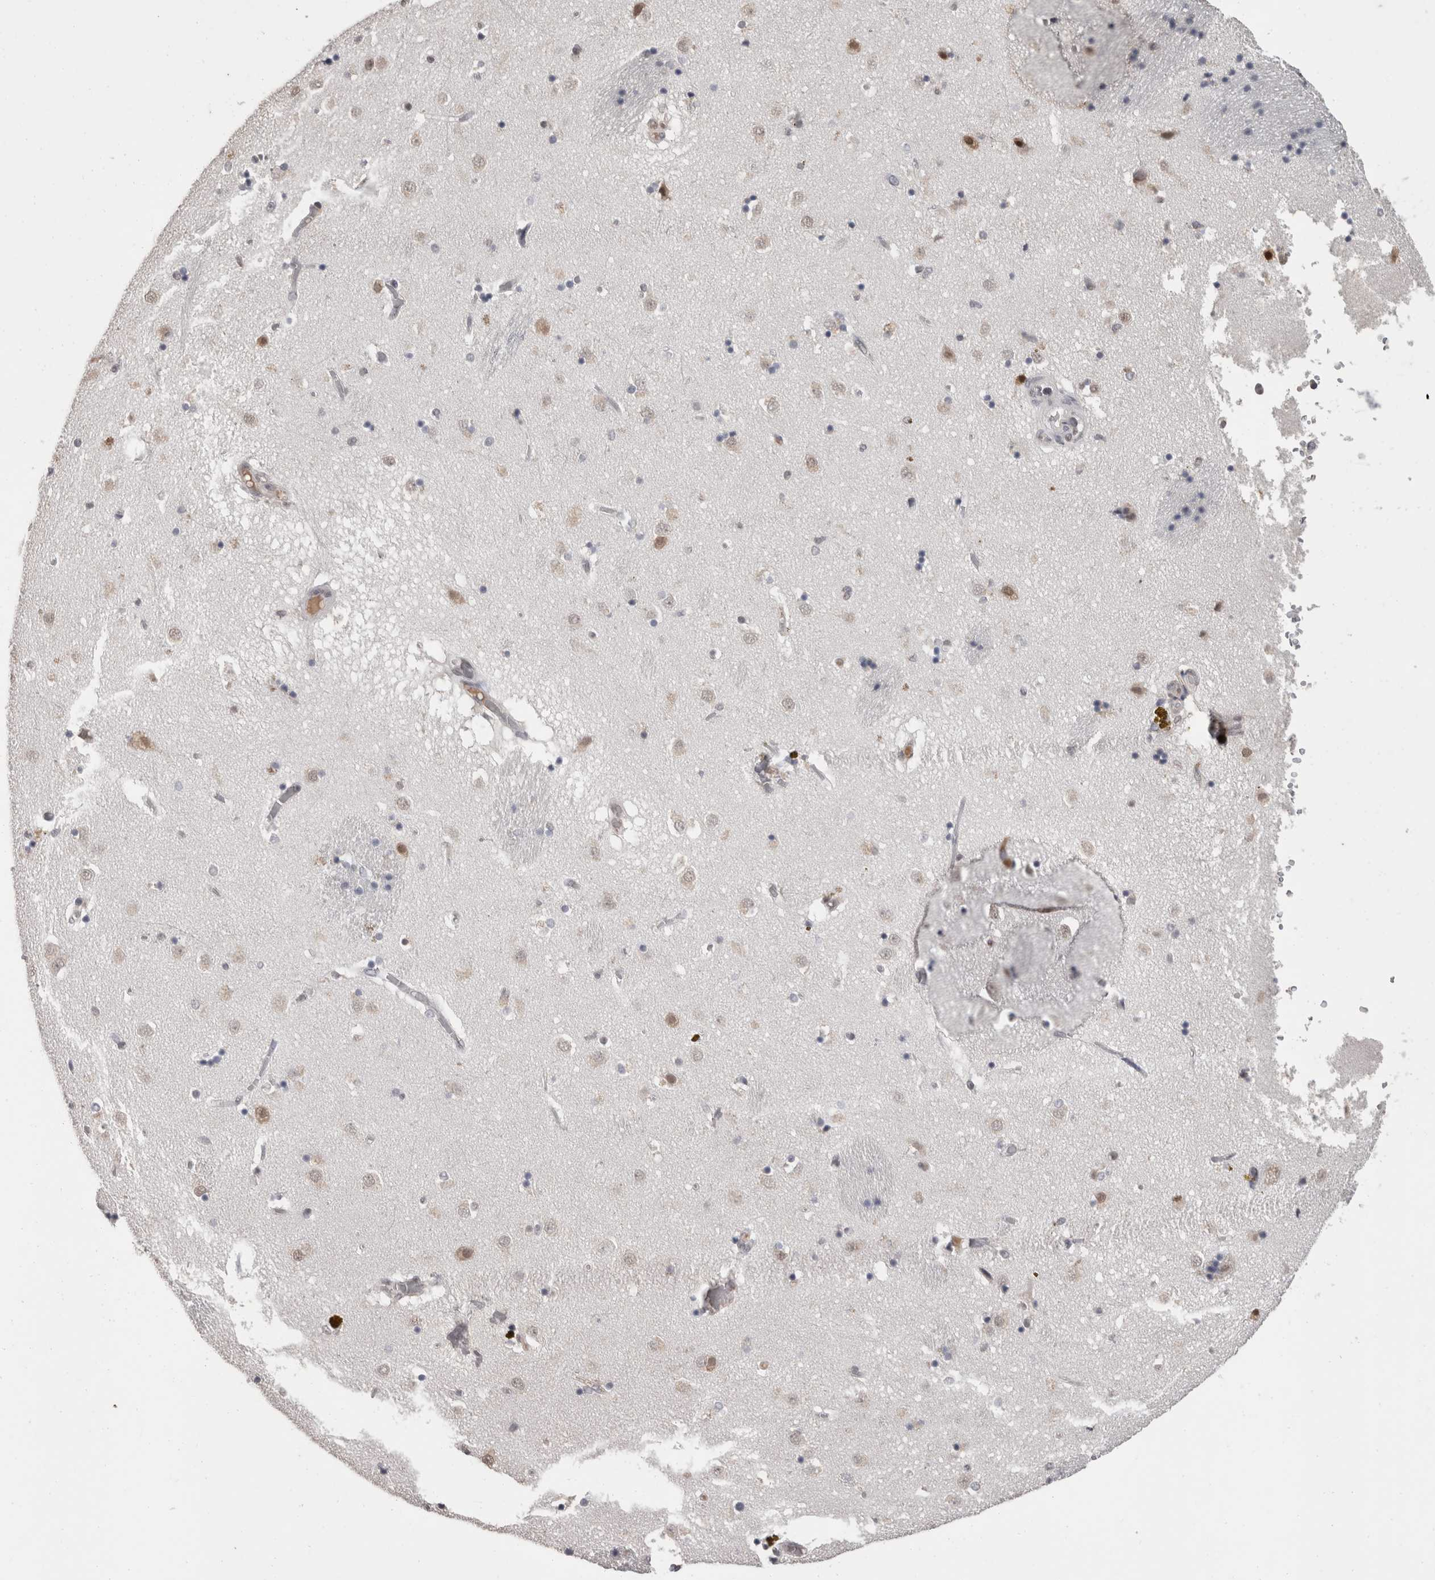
{"staining": {"intensity": "weak", "quantity": "<25%", "location": "nuclear"}, "tissue": "caudate", "cell_type": "Glial cells", "image_type": "normal", "snomed": [{"axis": "morphology", "description": "Normal tissue, NOS"}, {"axis": "topography", "description": "Lateral ventricle wall"}], "caption": "An immunohistochemistry (IHC) micrograph of benign caudate is shown. There is no staining in glial cells of caudate.", "gene": "DDX17", "patient": {"sex": "male", "age": 70}}